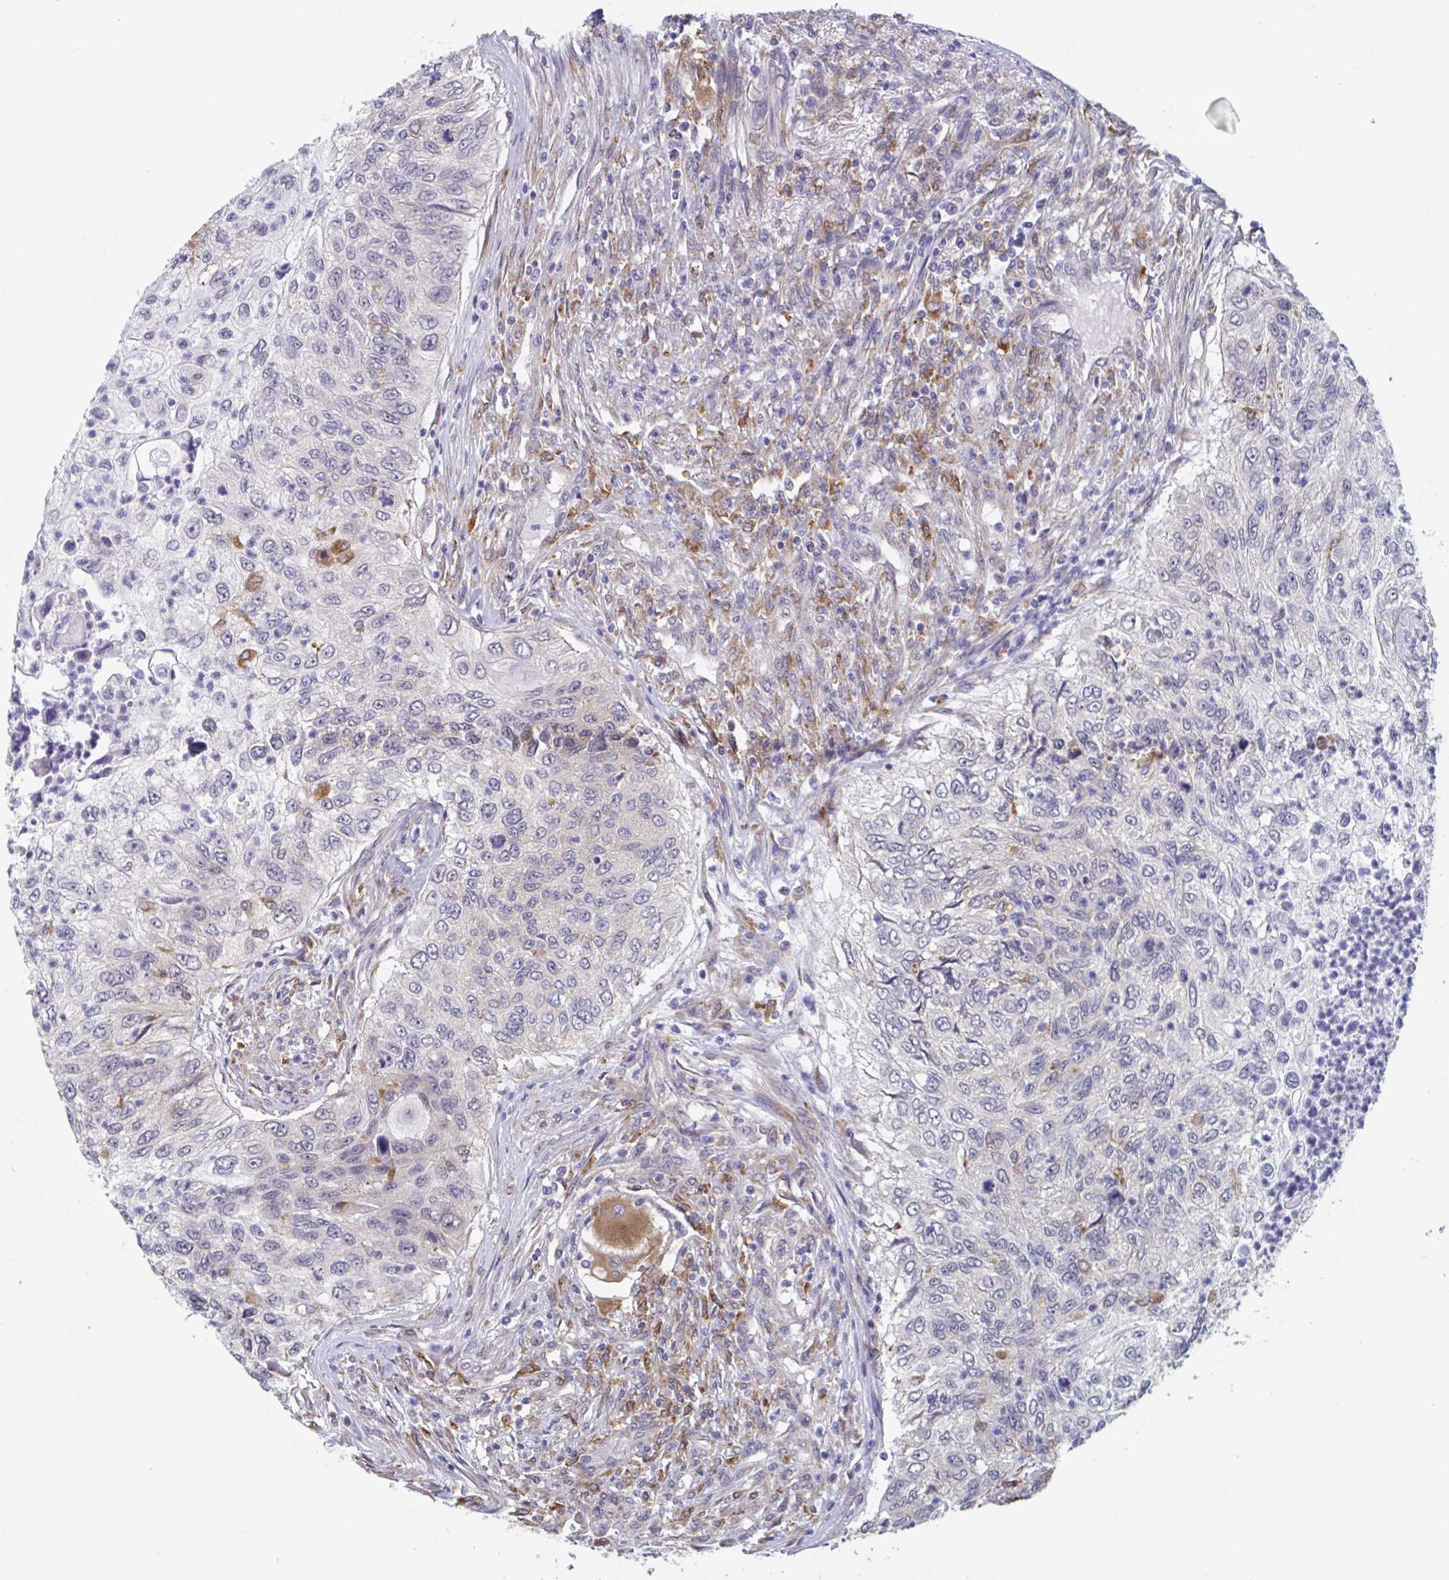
{"staining": {"intensity": "negative", "quantity": "none", "location": "none"}, "tissue": "urothelial cancer", "cell_type": "Tumor cells", "image_type": "cancer", "snomed": [{"axis": "morphology", "description": "Urothelial carcinoma, High grade"}, {"axis": "topography", "description": "Urinary bladder"}], "caption": "Immunohistochemical staining of human urothelial cancer reveals no significant staining in tumor cells.", "gene": "SNX8", "patient": {"sex": "female", "age": 60}}